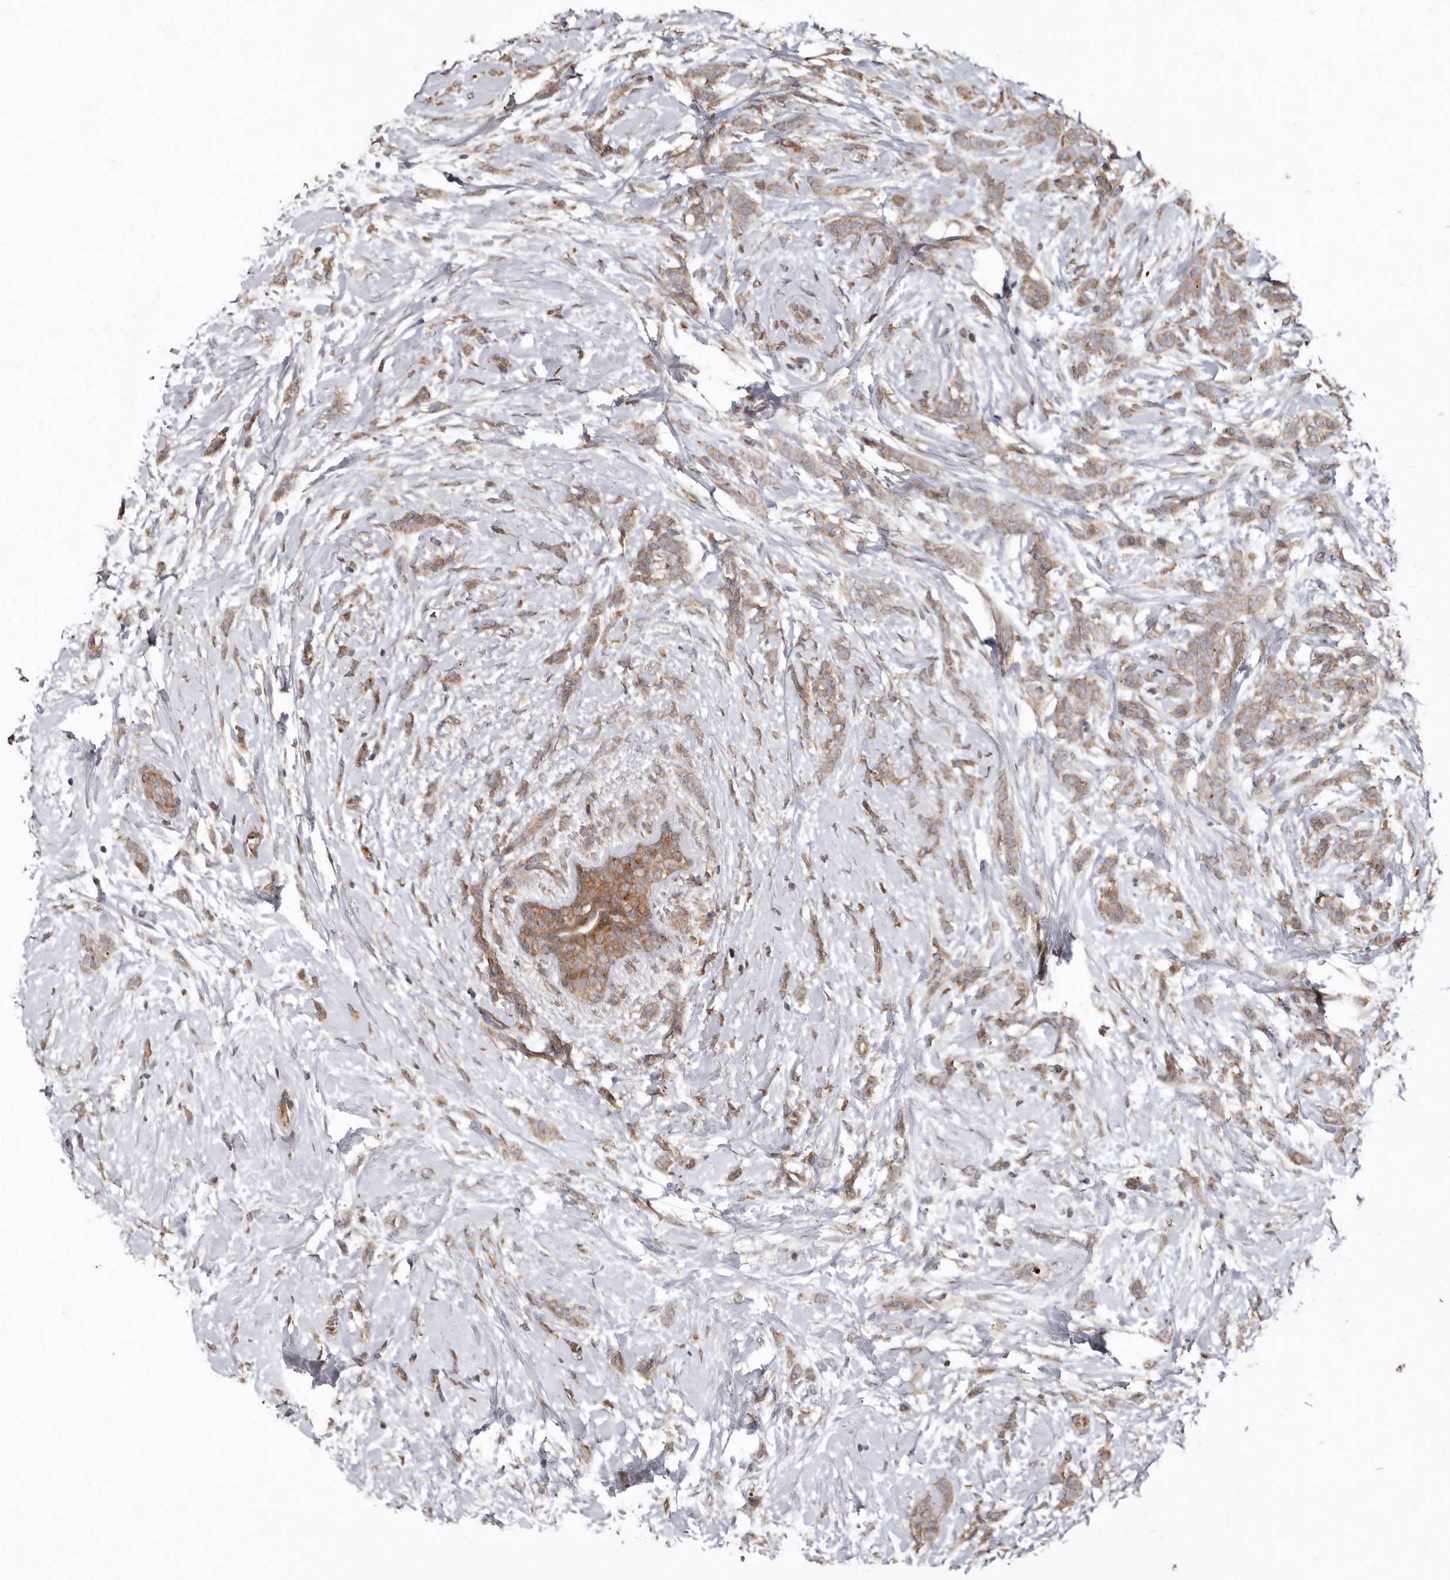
{"staining": {"intensity": "weak", "quantity": ">75%", "location": "cytoplasmic/membranous"}, "tissue": "breast cancer", "cell_type": "Tumor cells", "image_type": "cancer", "snomed": [{"axis": "morphology", "description": "Lobular carcinoma, in situ"}, {"axis": "morphology", "description": "Lobular carcinoma"}, {"axis": "topography", "description": "Breast"}], "caption": "This is an image of IHC staining of breast cancer (lobular carcinoma), which shows weak expression in the cytoplasmic/membranous of tumor cells.", "gene": "RANBP17", "patient": {"sex": "female", "age": 41}}